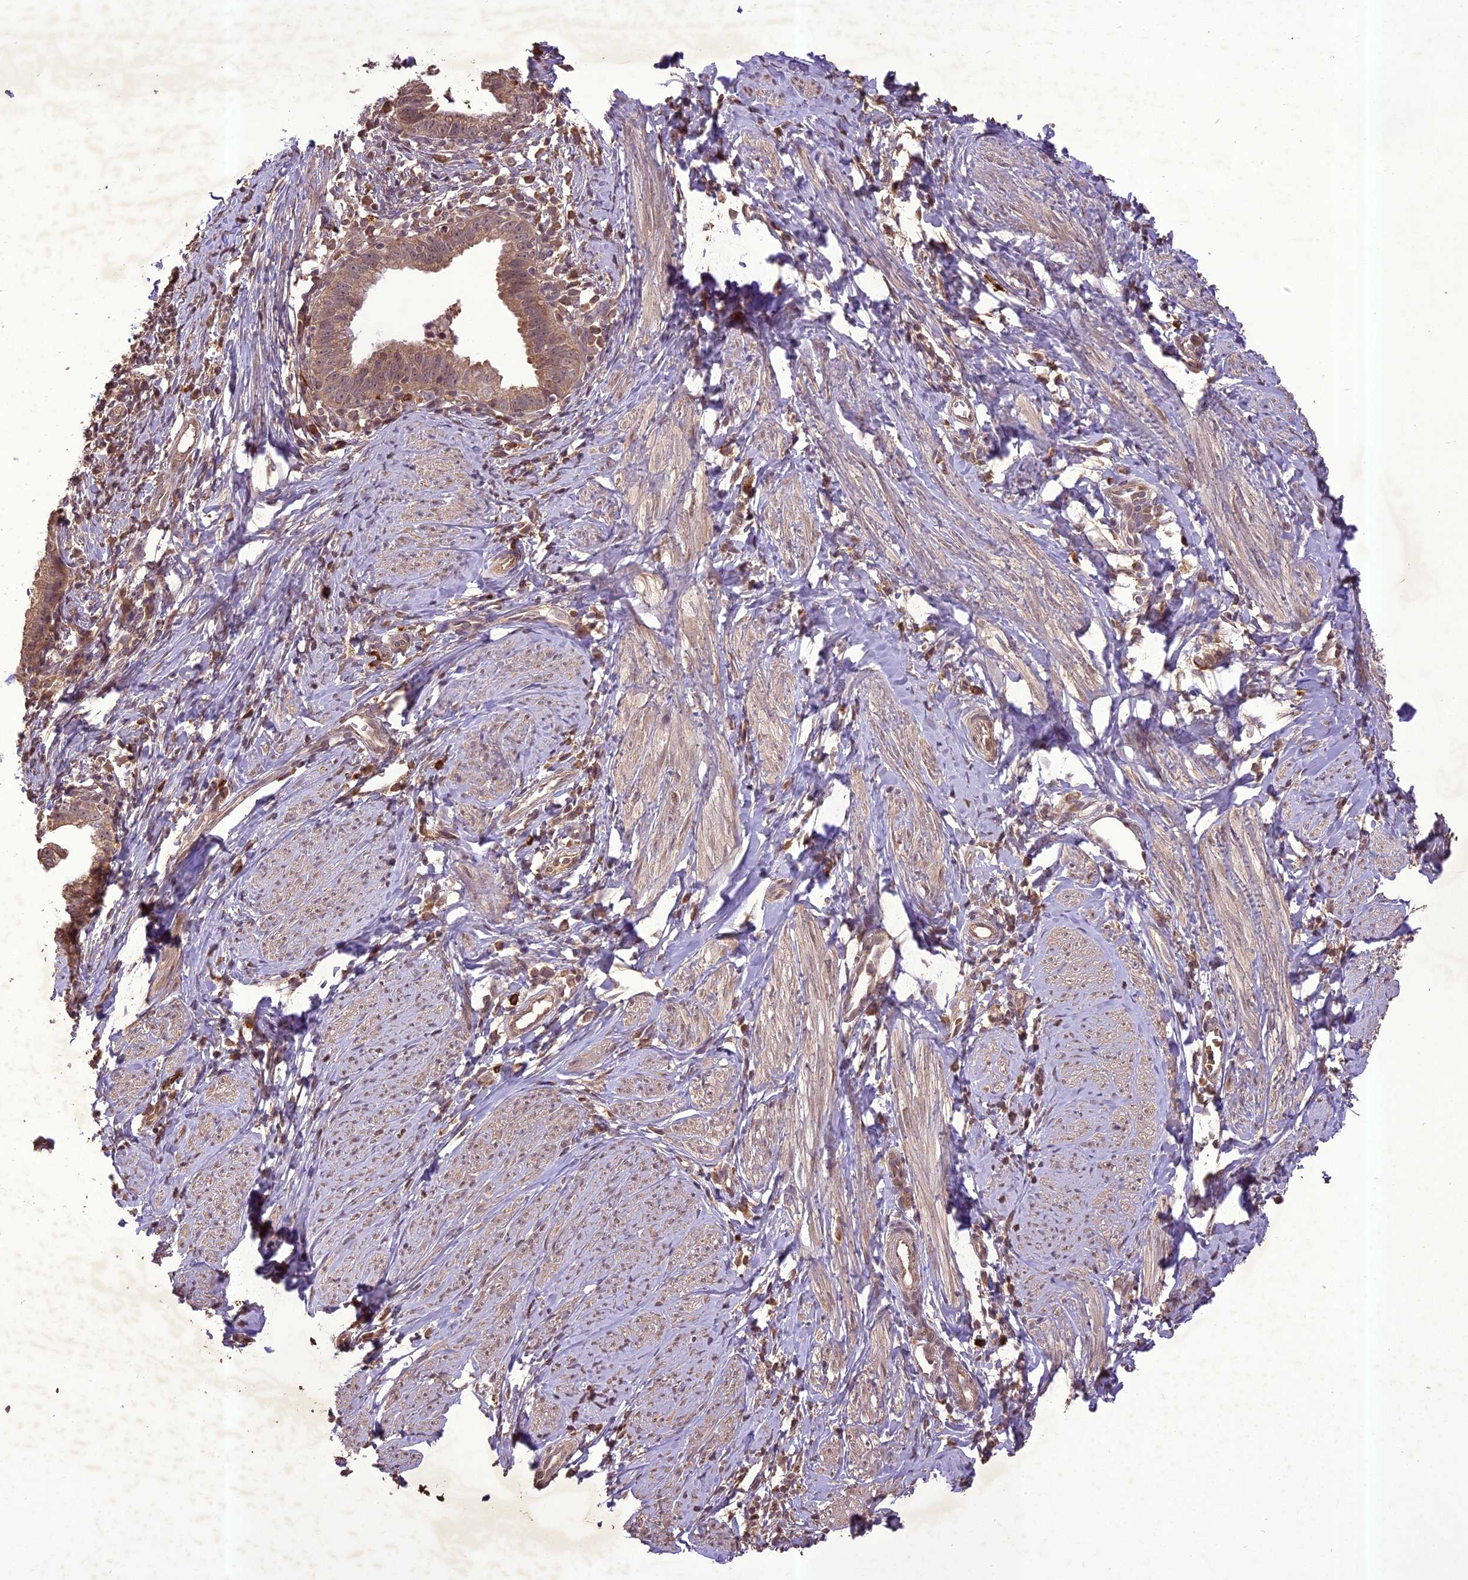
{"staining": {"intensity": "moderate", "quantity": ">75%", "location": "cytoplasmic/membranous"}, "tissue": "cervical cancer", "cell_type": "Tumor cells", "image_type": "cancer", "snomed": [{"axis": "morphology", "description": "Adenocarcinoma, NOS"}, {"axis": "topography", "description": "Cervix"}], "caption": "Protein expression by immunohistochemistry (IHC) displays moderate cytoplasmic/membranous staining in about >75% of tumor cells in cervical cancer.", "gene": "TIGD7", "patient": {"sex": "female", "age": 36}}